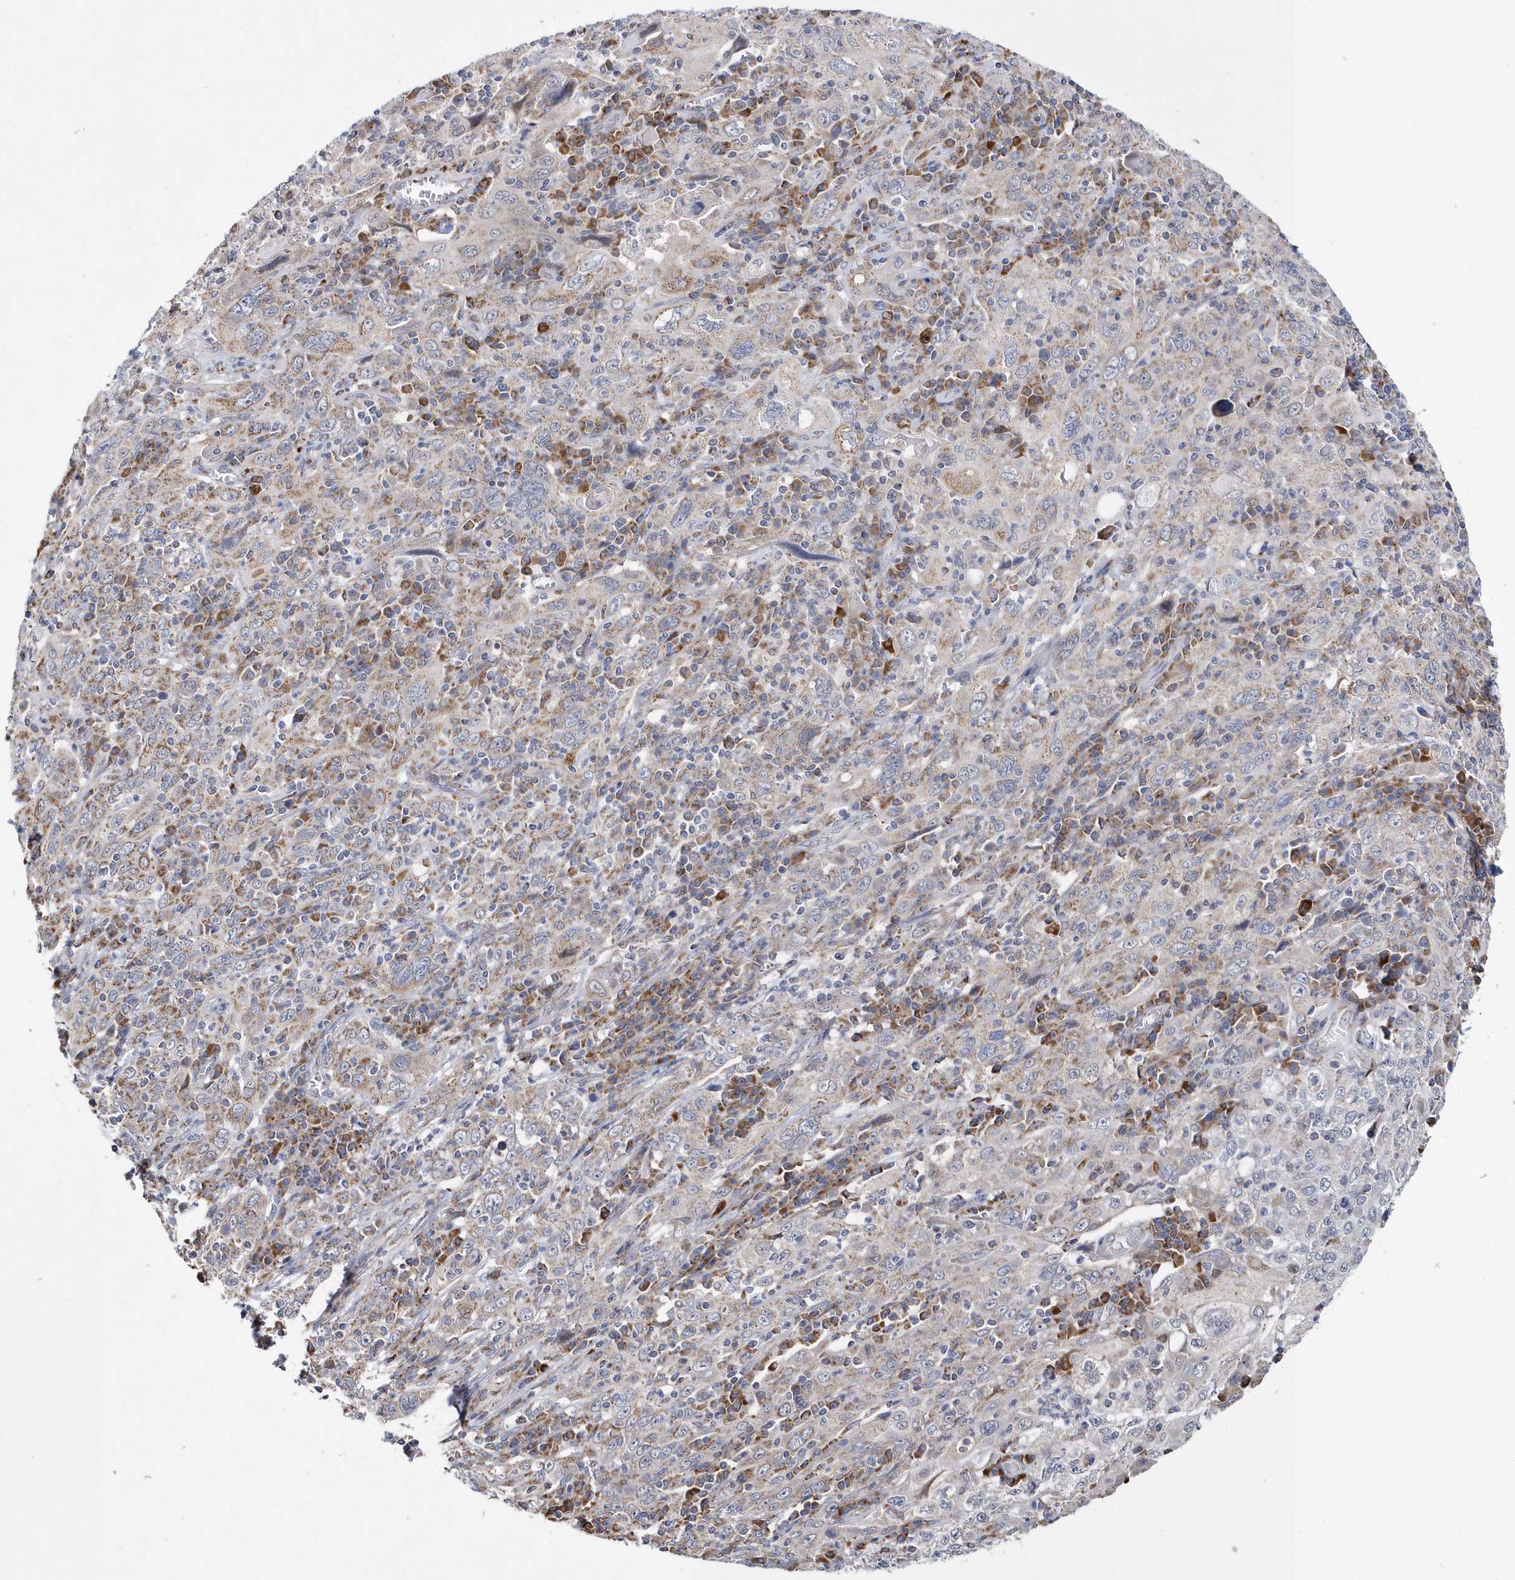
{"staining": {"intensity": "weak", "quantity": "<25%", "location": "cytoplasmic/membranous"}, "tissue": "cervical cancer", "cell_type": "Tumor cells", "image_type": "cancer", "snomed": [{"axis": "morphology", "description": "Squamous cell carcinoma, NOS"}, {"axis": "topography", "description": "Cervix"}], "caption": "The image displays no significant positivity in tumor cells of cervical cancer.", "gene": "SPATA5", "patient": {"sex": "female", "age": 46}}